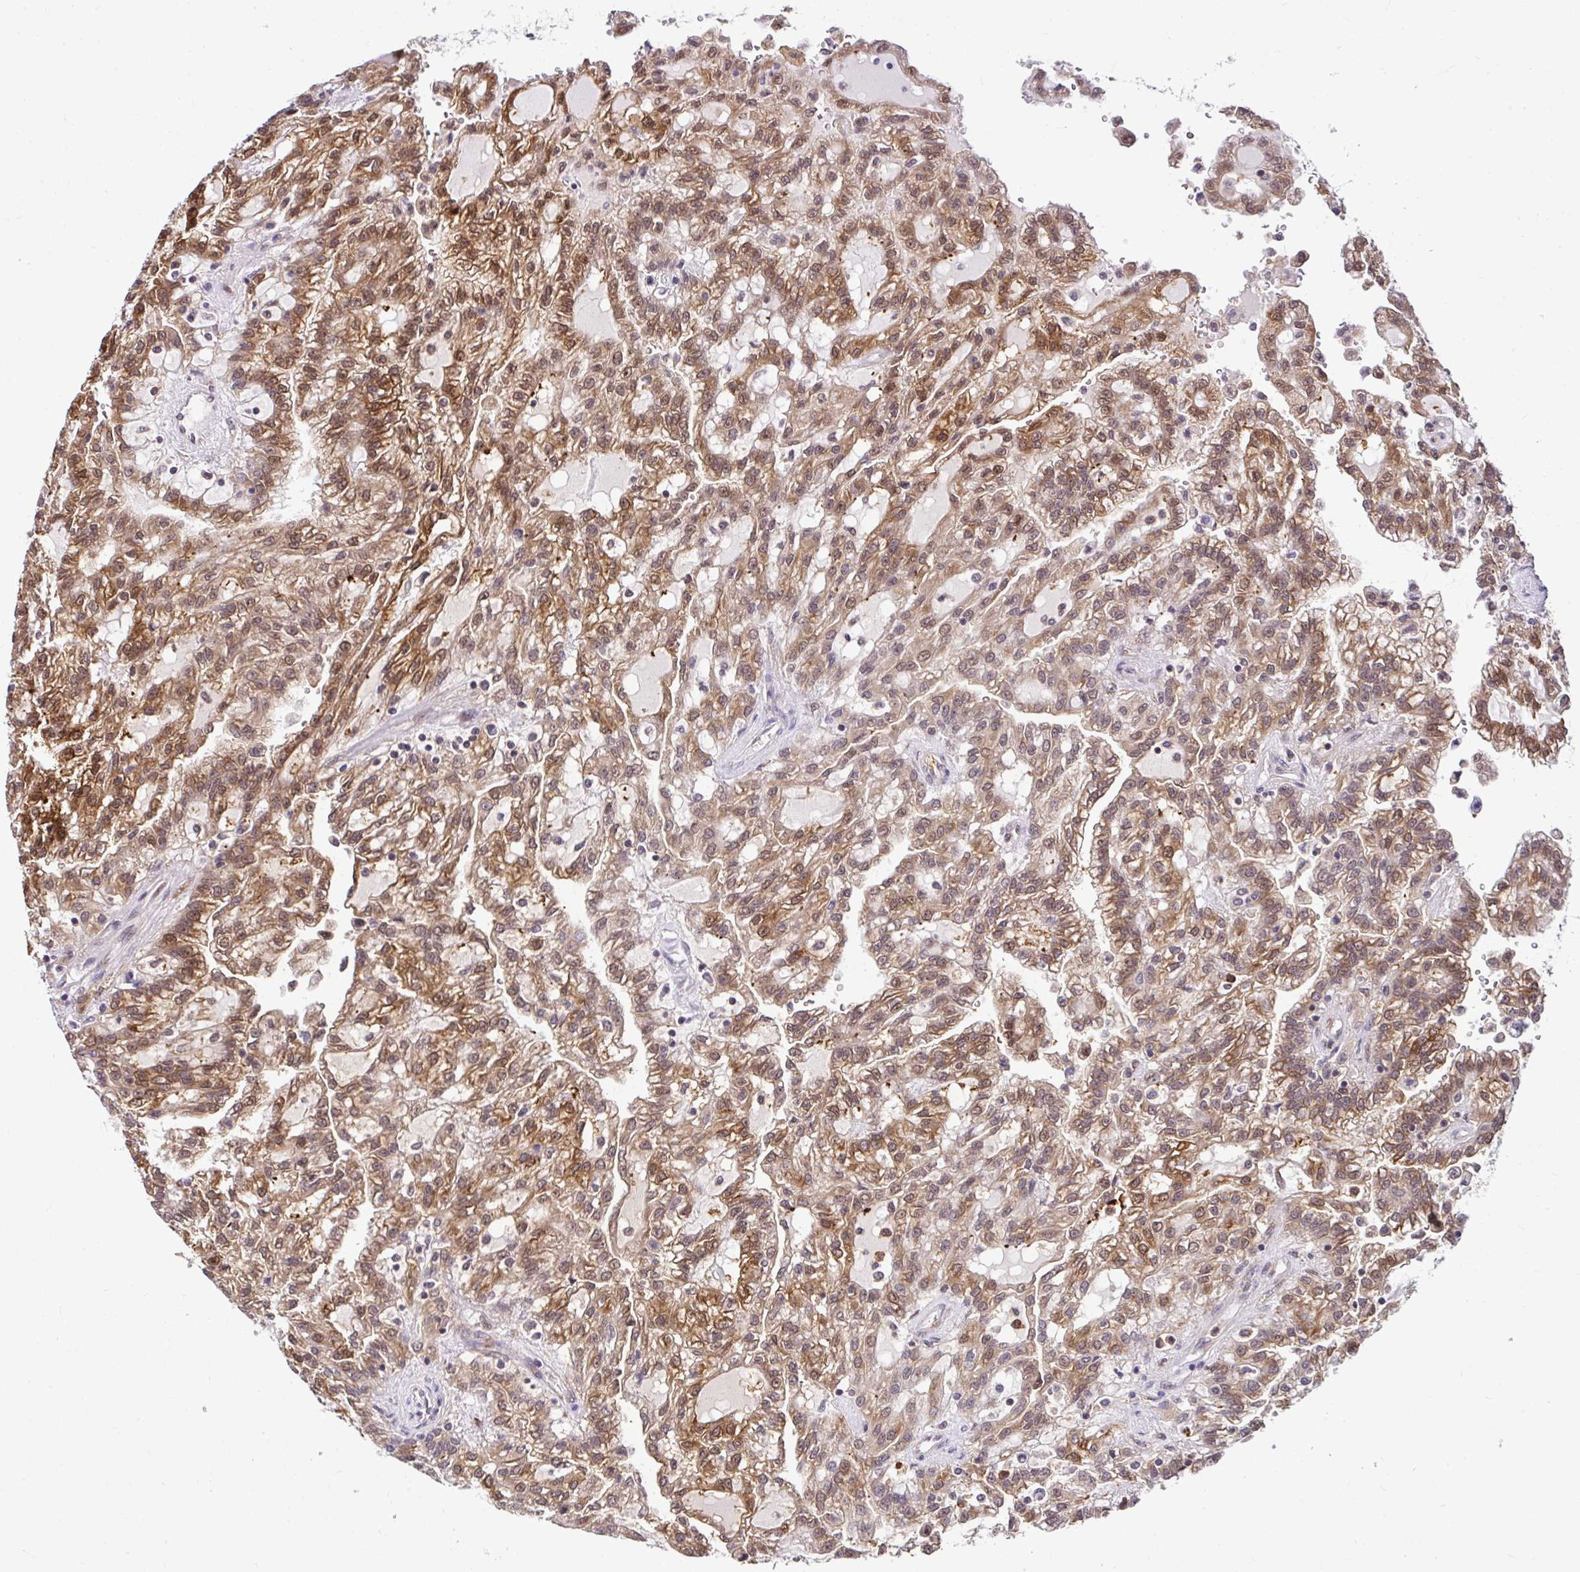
{"staining": {"intensity": "moderate", "quantity": ">75%", "location": "cytoplasmic/membranous,nuclear"}, "tissue": "renal cancer", "cell_type": "Tumor cells", "image_type": "cancer", "snomed": [{"axis": "morphology", "description": "Adenocarcinoma, NOS"}, {"axis": "topography", "description": "Kidney"}], "caption": "A photomicrograph of human renal cancer (adenocarcinoma) stained for a protein demonstrates moderate cytoplasmic/membranous and nuclear brown staining in tumor cells.", "gene": "PIN4", "patient": {"sex": "male", "age": 63}}